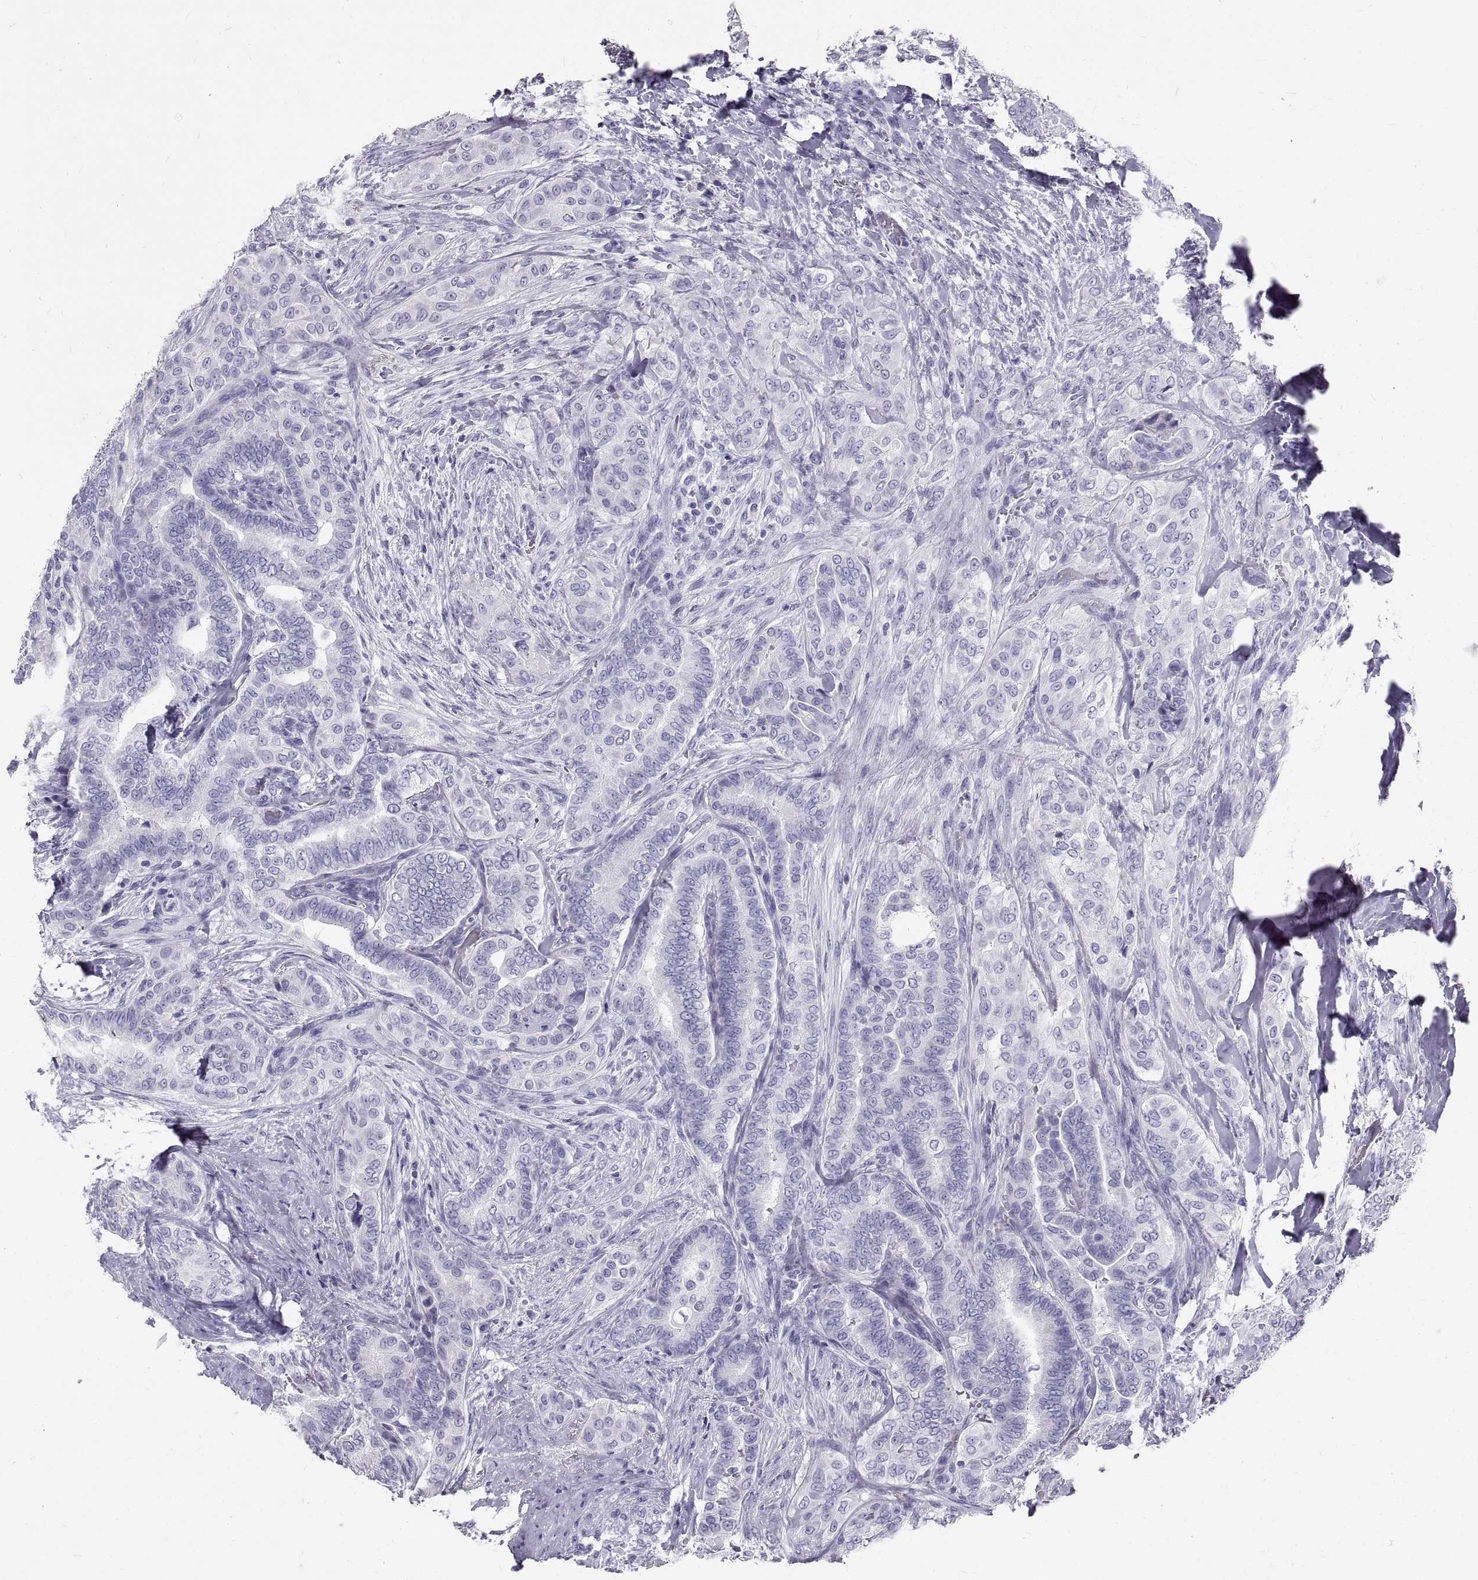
{"staining": {"intensity": "negative", "quantity": "none", "location": "none"}, "tissue": "thyroid cancer", "cell_type": "Tumor cells", "image_type": "cancer", "snomed": [{"axis": "morphology", "description": "Papillary adenocarcinoma, NOS"}, {"axis": "topography", "description": "Thyroid gland"}], "caption": "Immunohistochemical staining of thyroid papillary adenocarcinoma displays no significant expression in tumor cells.", "gene": "GNG12", "patient": {"sex": "male", "age": 61}}